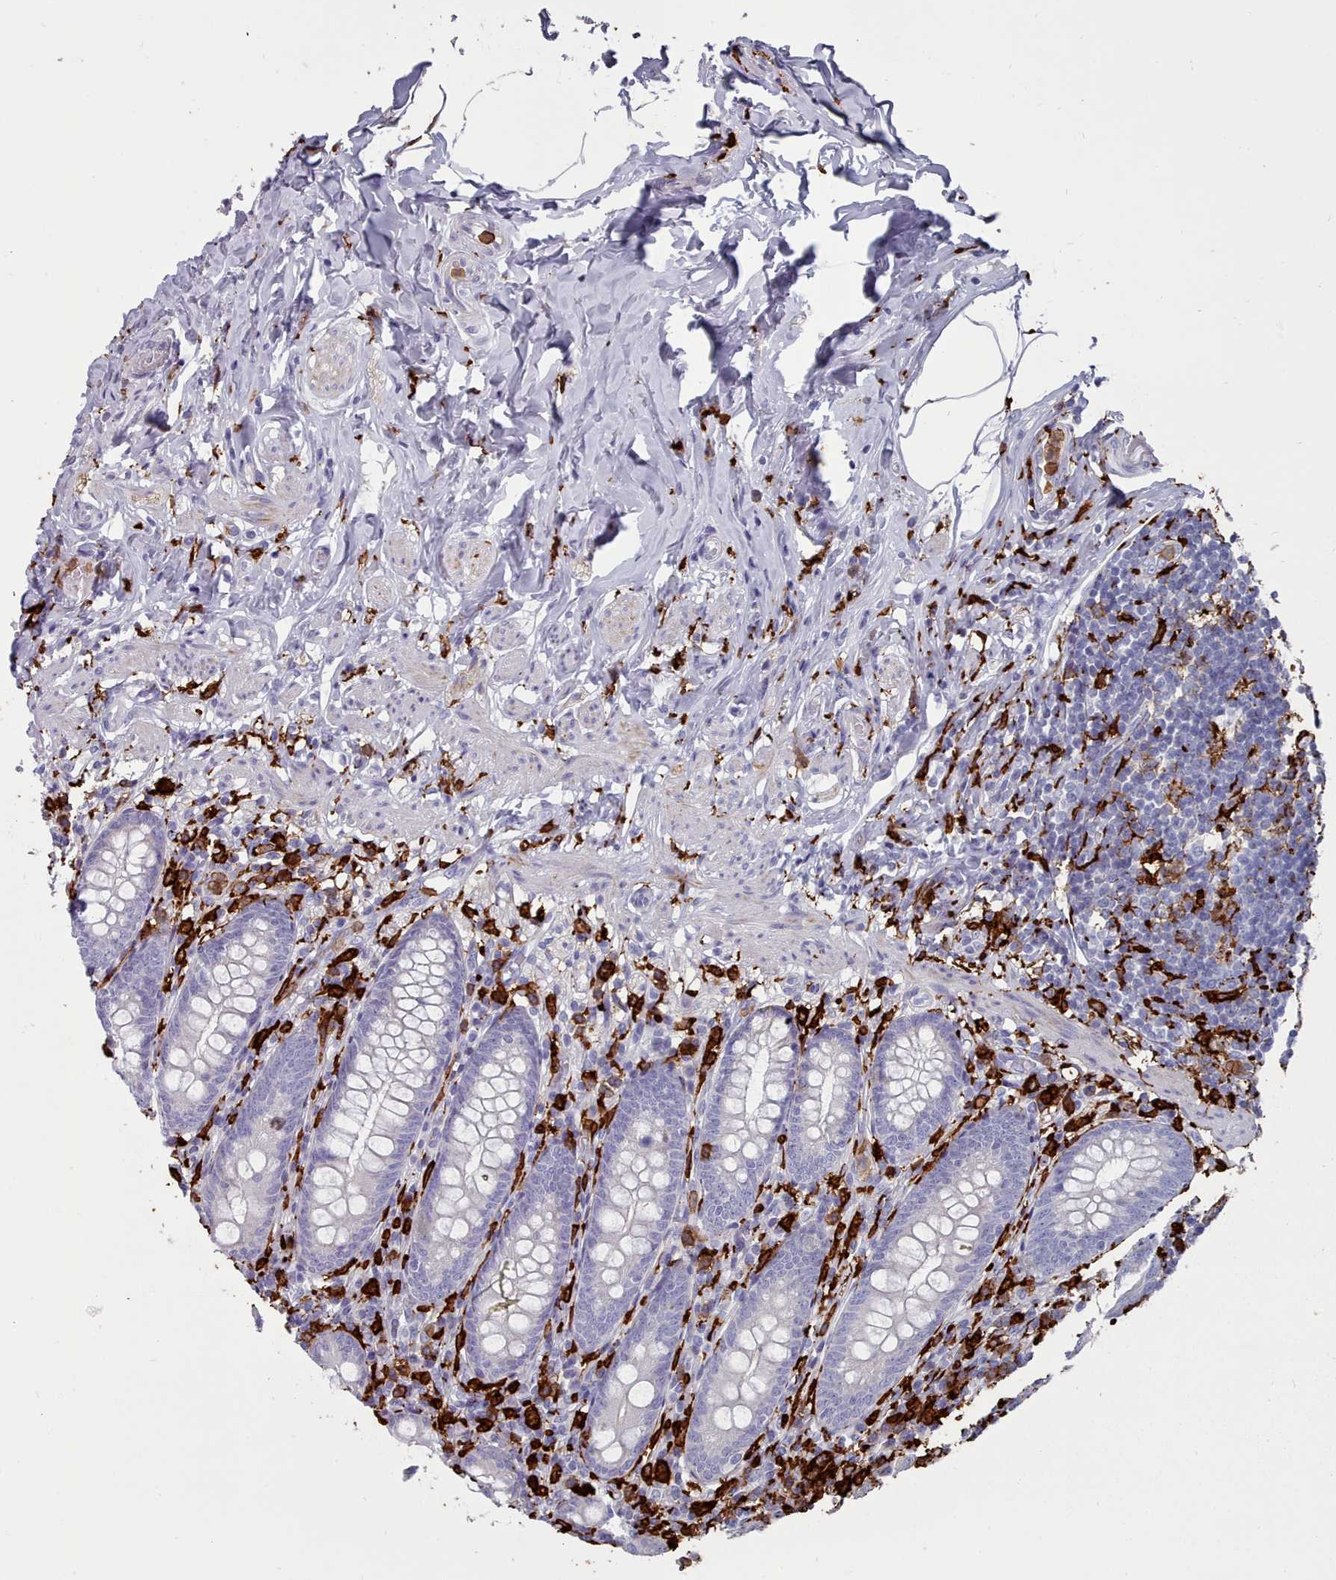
{"staining": {"intensity": "negative", "quantity": "none", "location": "none"}, "tissue": "appendix", "cell_type": "Glandular cells", "image_type": "normal", "snomed": [{"axis": "morphology", "description": "Normal tissue, NOS"}, {"axis": "topography", "description": "Appendix"}], "caption": "This is a micrograph of immunohistochemistry (IHC) staining of unremarkable appendix, which shows no positivity in glandular cells.", "gene": "AIF1", "patient": {"sex": "male", "age": 55}}